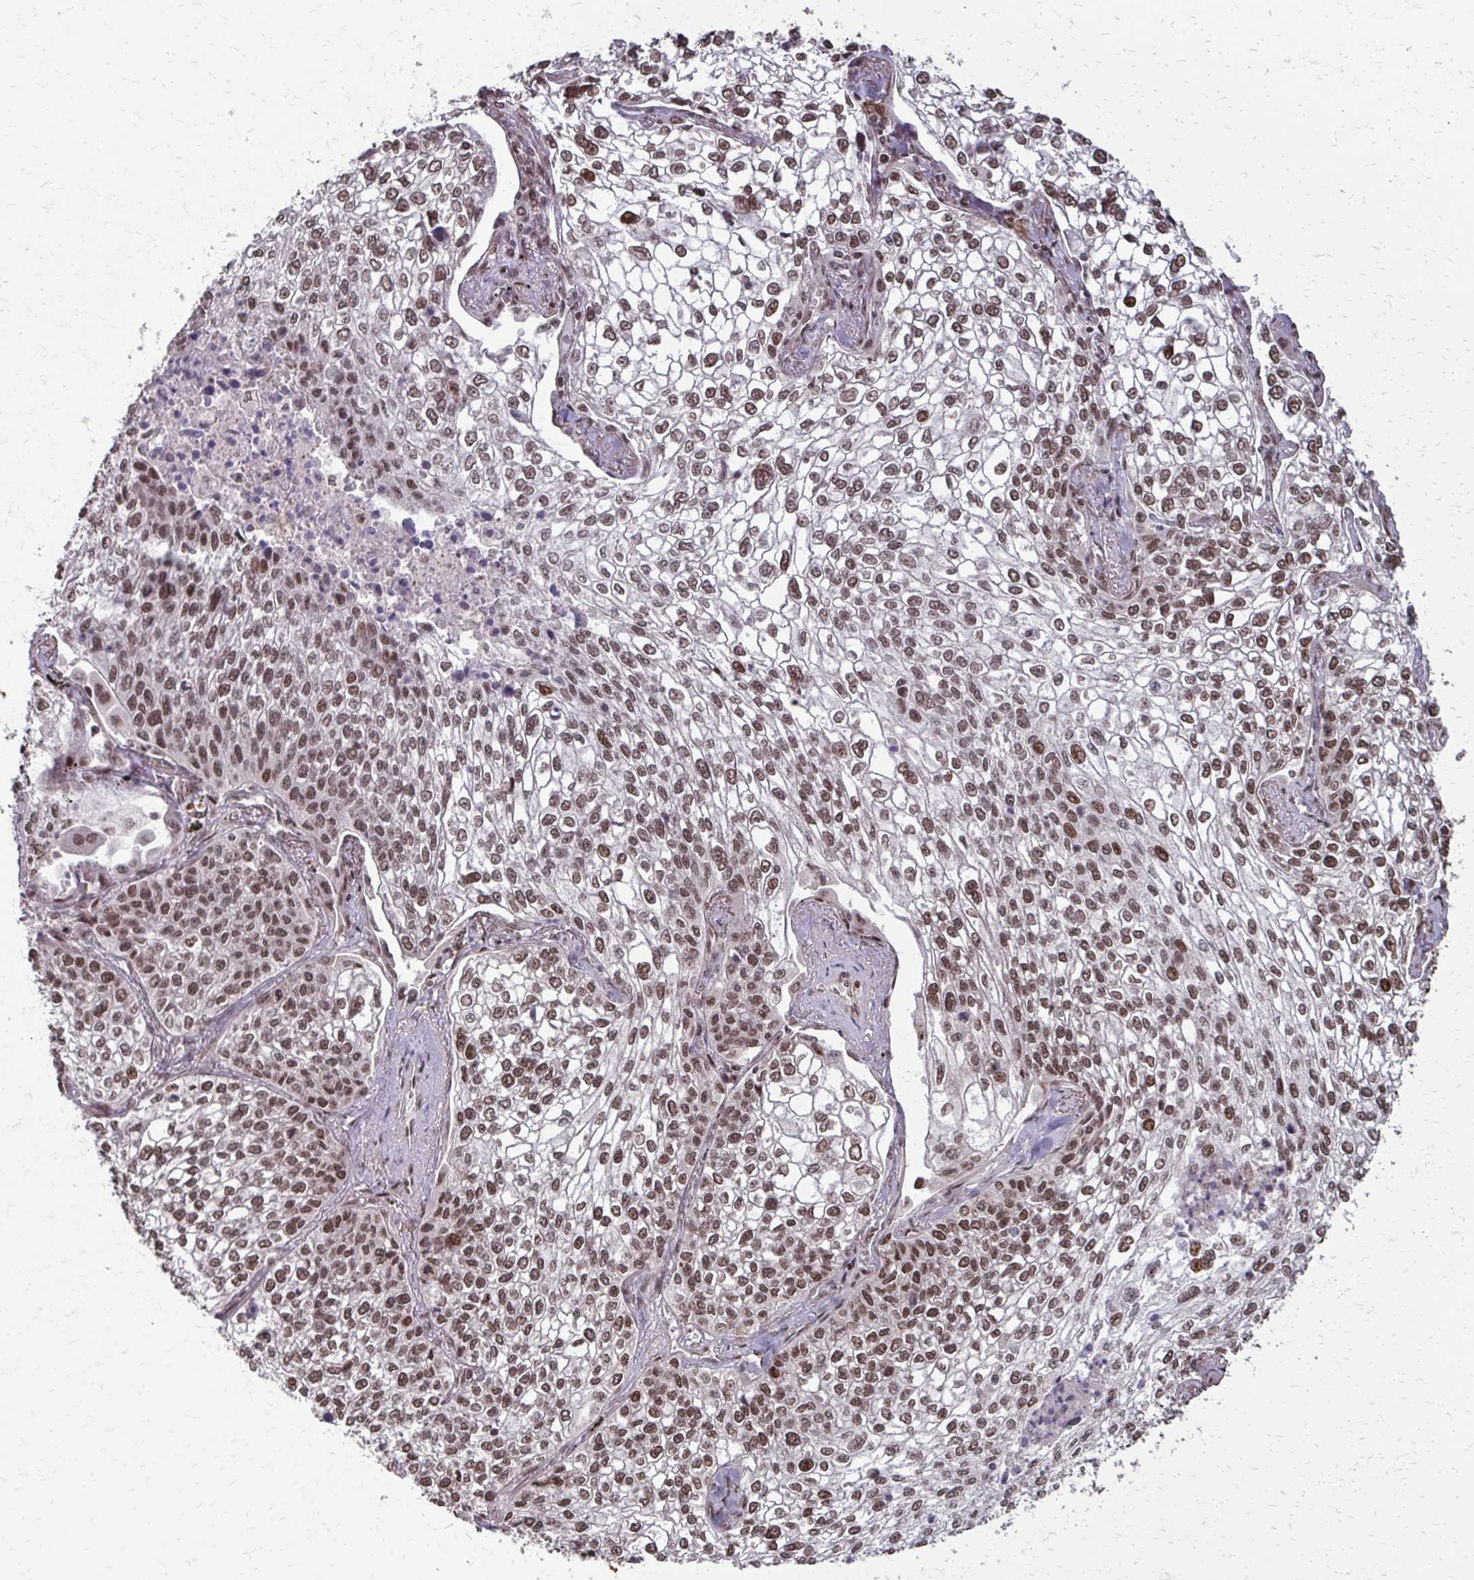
{"staining": {"intensity": "moderate", "quantity": ">75%", "location": "nuclear"}, "tissue": "lung cancer", "cell_type": "Tumor cells", "image_type": "cancer", "snomed": [{"axis": "morphology", "description": "Squamous cell carcinoma, NOS"}, {"axis": "topography", "description": "Lung"}], "caption": "Immunohistochemistry staining of lung squamous cell carcinoma, which shows medium levels of moderate nuclear positivity in about >75% of tumor cells indicating moderate nuclear protein positivity. The staining was performed using DAB (brown) for protein detection and nuclei were counterstained in hematoxylin (blue).", "gene": "SS18", "patient": {"sex": "male", "age": 74}}